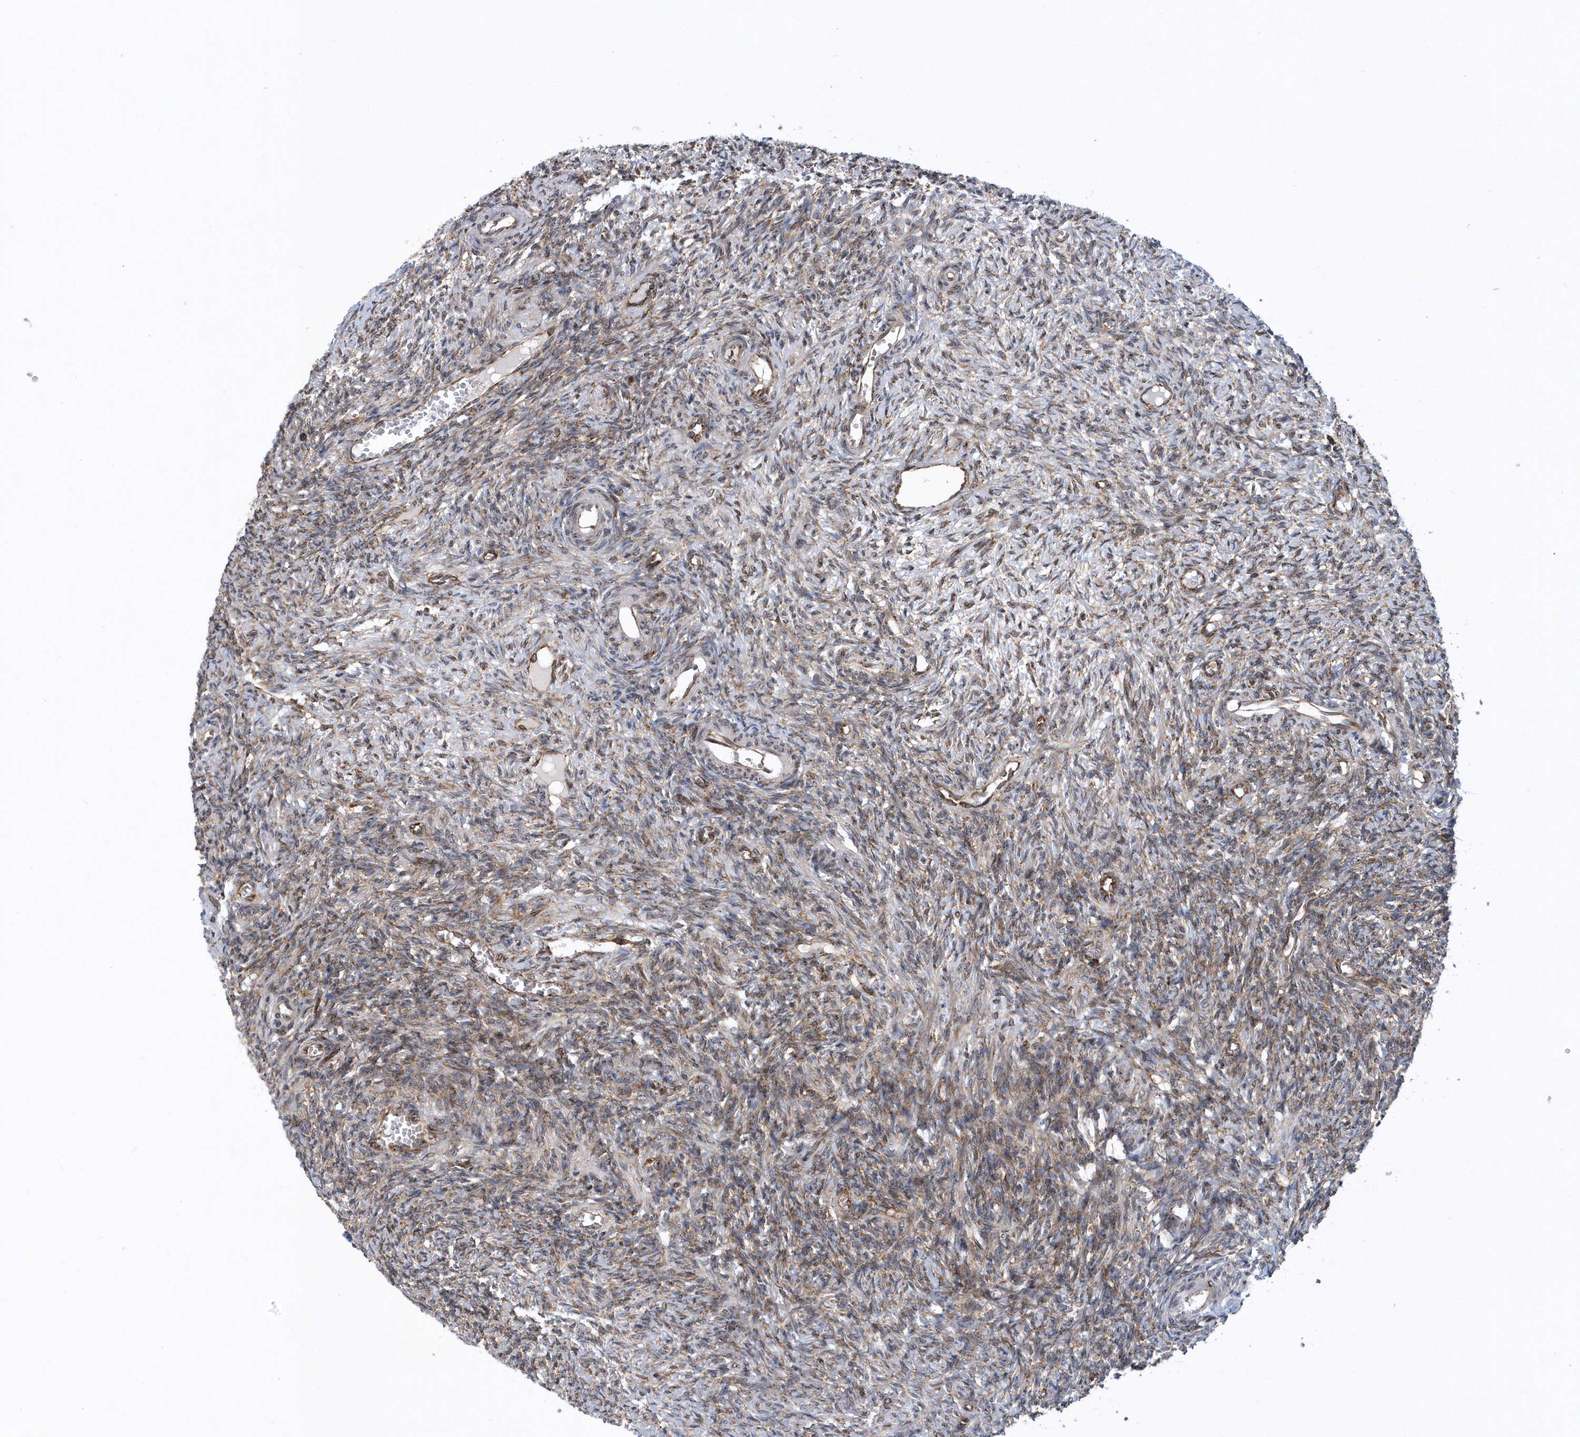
{"staining": {"intensity": "moderate", "quantity": "25%-75%", "location": "cytoplasmic/membranous"}, "tissue": "ovary", "cell_type": "Ovarian stroma cells", "image_type": "normal", "snomed": [{"axis": "morphology", "description": "Normal tissue, NOS"}, {"axis": "topography", "description": "Ovary"}], "caption": "Immunohistochemical staining of normal ovary exhibits moderate cytoplasmic/membranous protein expression in approximately 25%-75% of ovarian stroma cells.", "gene": "PHF1", "patient": {"sex": "female", "age": 27}}